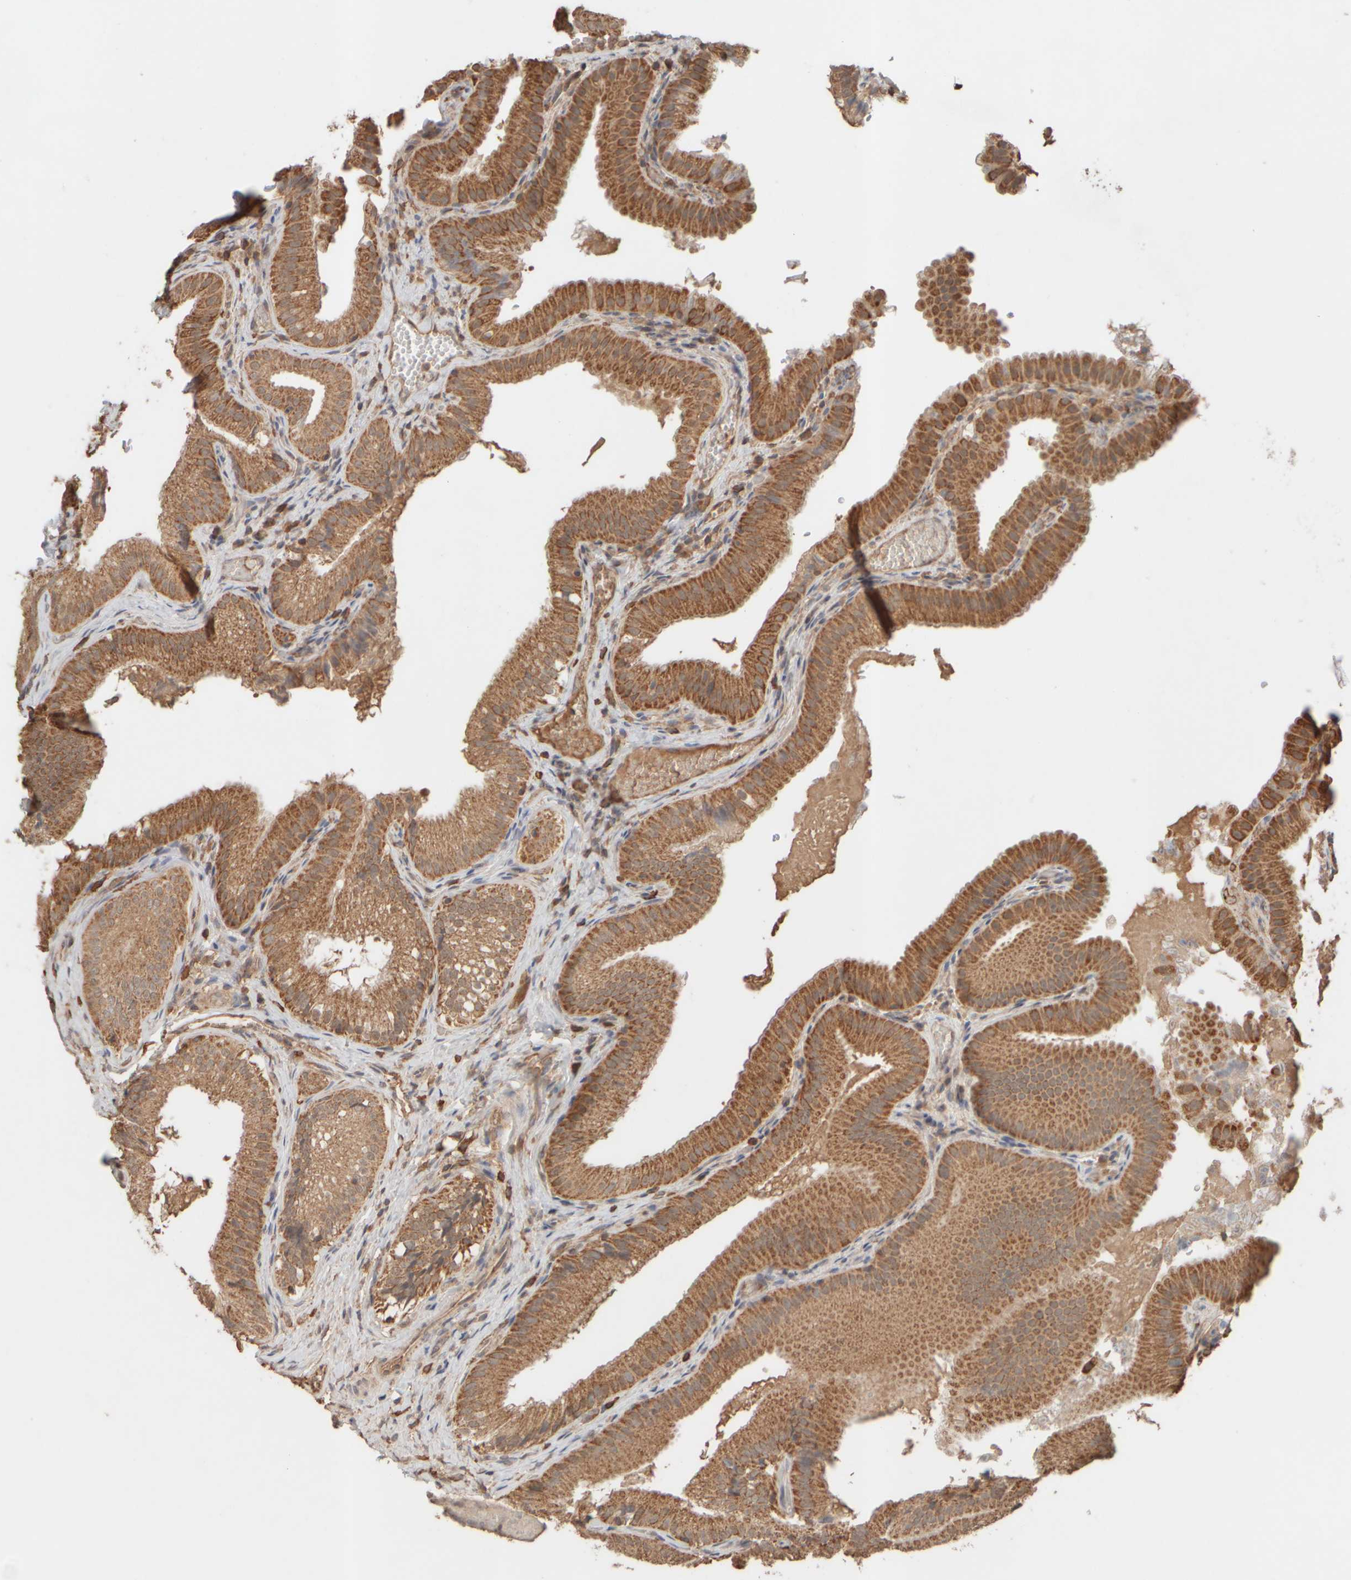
{"staining": {"intensity": "strong", "quantity": ">75%", "location": "cytoplasmic/membranous"}, "tissue": "gallbladder", "cell_type": "Glandular cells", "image_type": "normal", "snomed": [{"axis": "morphology", "description": "Normal tissue, NOS"}, {"axis": "topography", "description": "Gallbladder"}], "caption": "Immunohistochemical staining of normal gallbladder demonstrates high levels of strong cytoplasmic/membranous staining in about >75% of glandular cells. The staining was performed using DAB, with brown indicating positive protein expression. Nuclei are stained blue with hematoxylin.", "gene": "EIF2B3", "patient": {"sex": "female", "age": 30}}